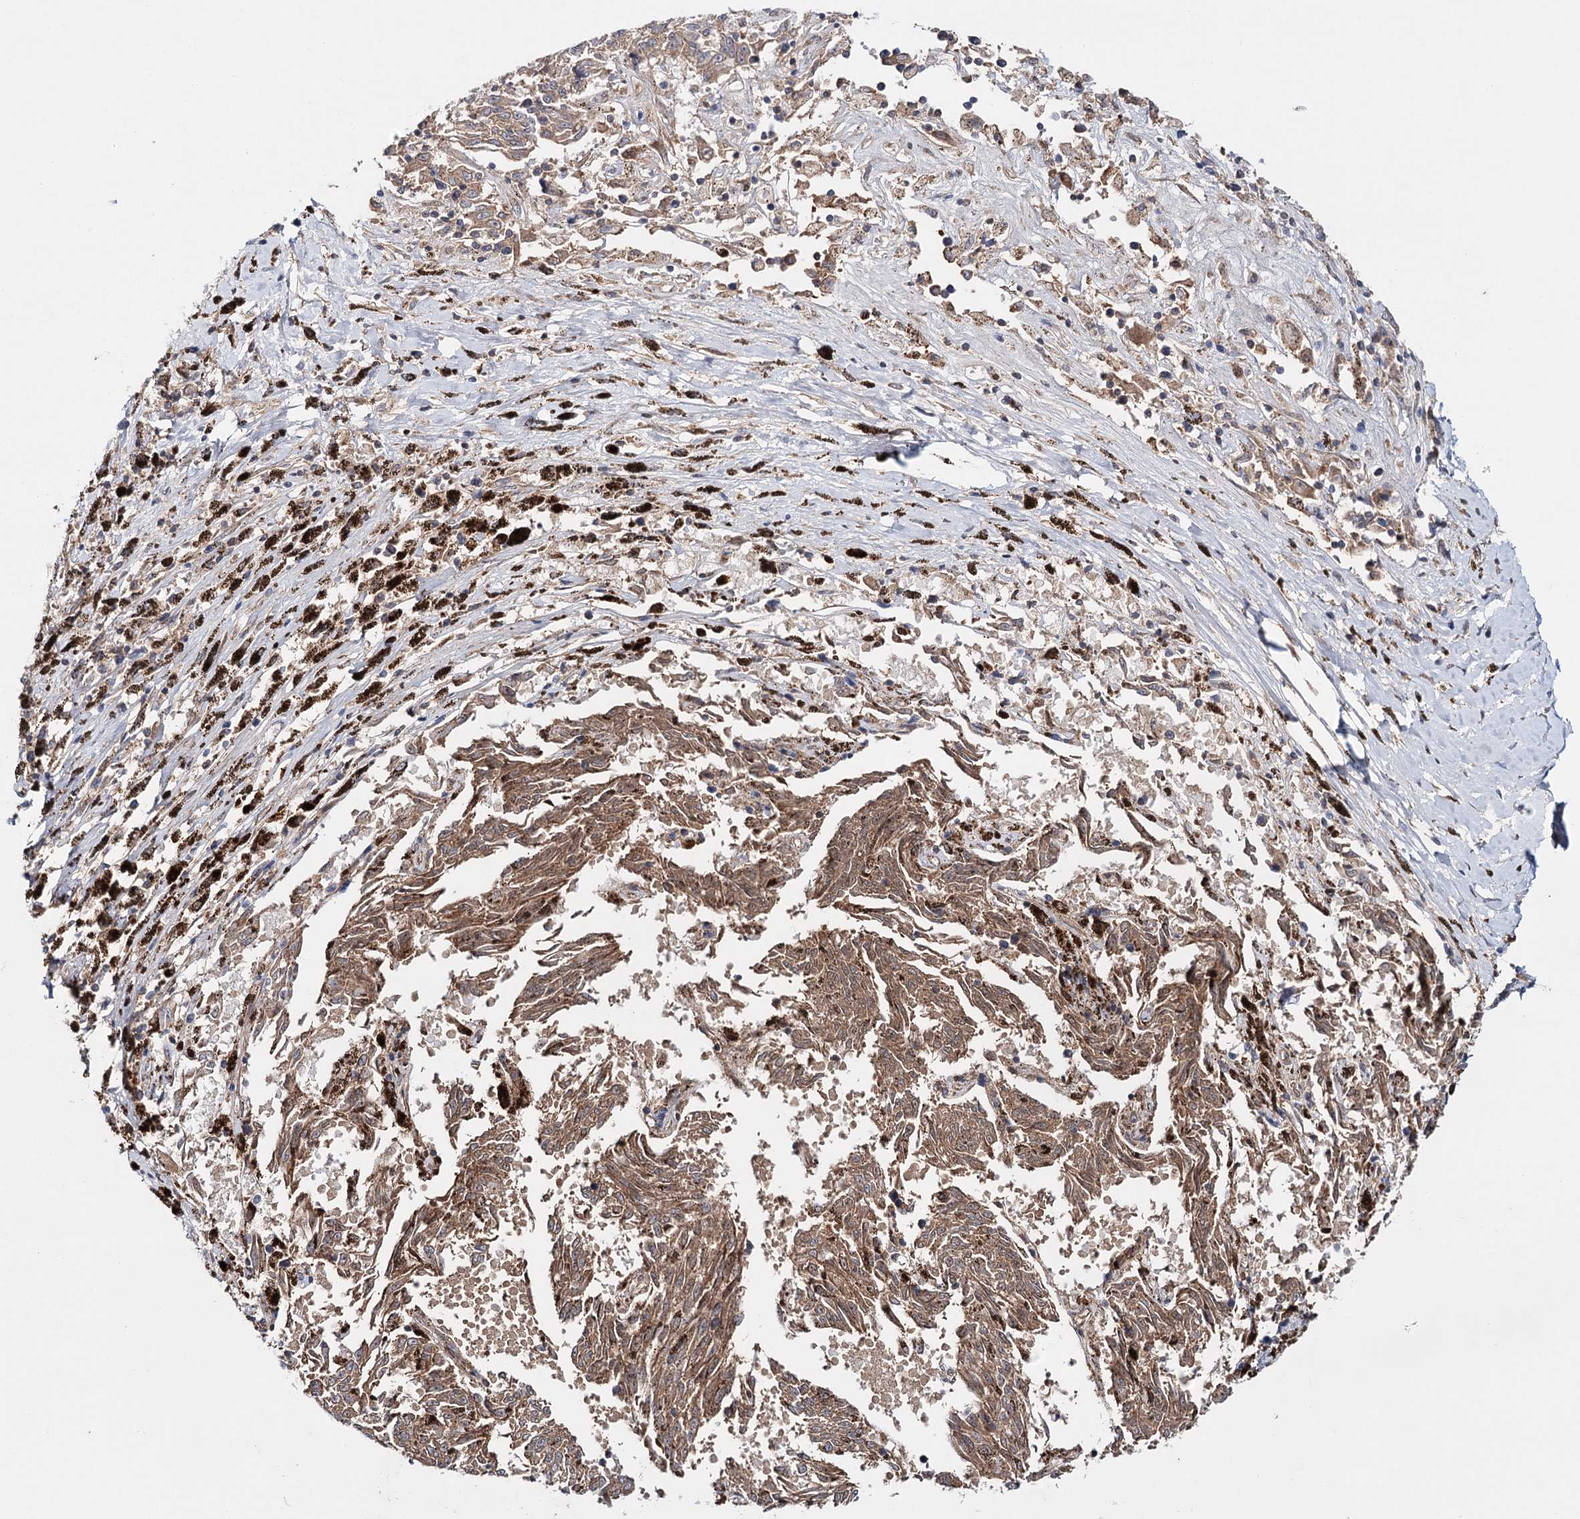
{"staining": {"intensity": "moderate", "quantity": "<25%", "location": "cytoplasmic/membranous"}, "tissue": "melanoma", "cell_type": "Tumor cells", "image_type": "cancer", "snomed": [{"axis": "morphology", "description": "Malignant melanoma, NOS"}, {"axis": "topography", "description": "Skin"}], "caption": "High-magnification brightfield microscopy of melanoma stained with DAB (3,3'-diaminobenzidine) (brown) and counterstained with hematoxylin (blue). tumor cells exhibit moderate cytoplasmic/membranous staining is appreciated in approximately<25% of cells. (DAB IHC, brown staining for protein, blue staining for nuclei).", "gene": "PKP4", "patient": {"sex": "female", "age": 72}}